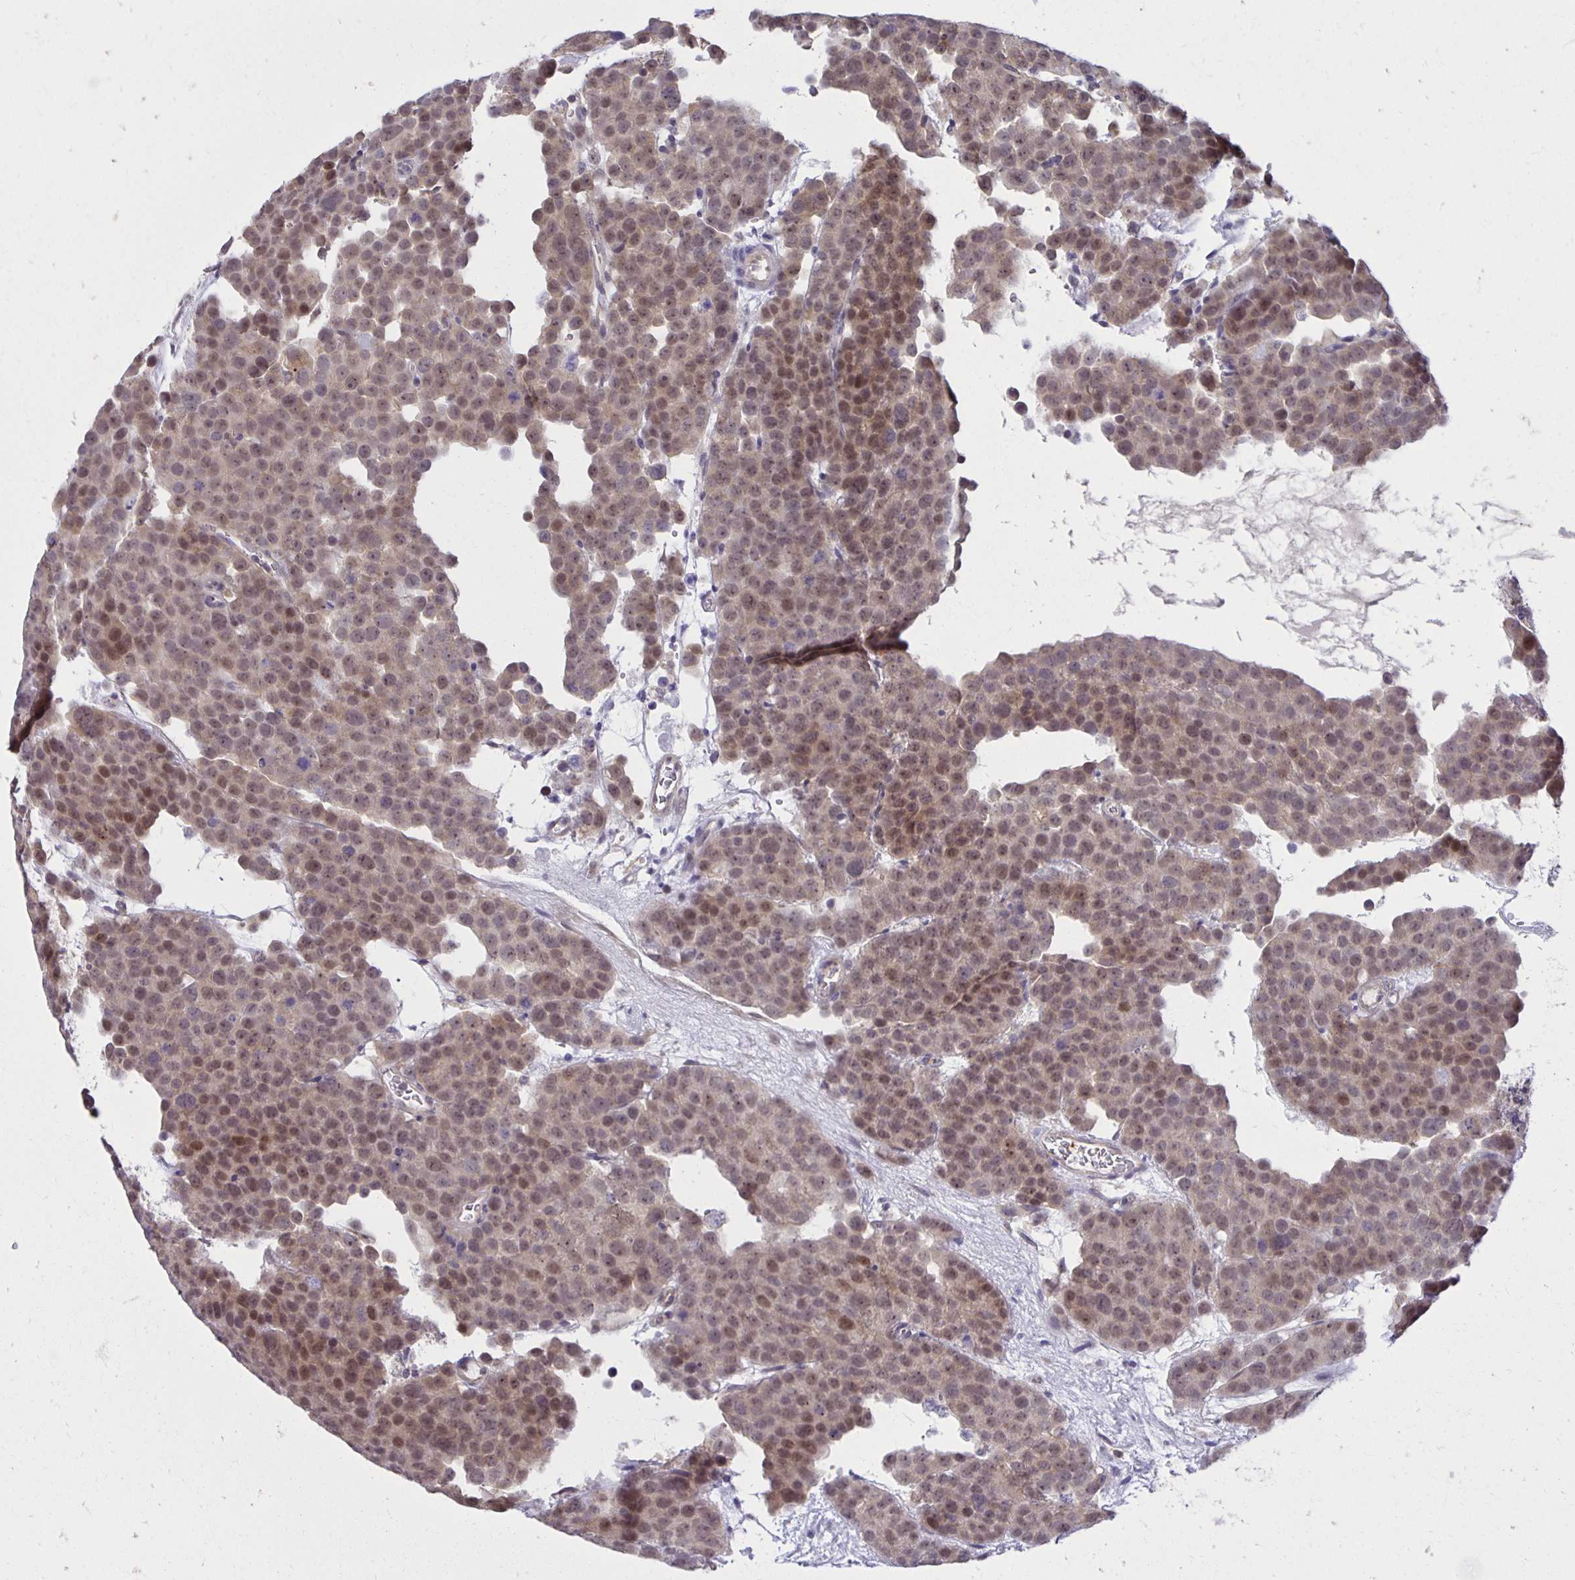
{"staining": {"intensity": "moderate", "quantity": ">75%", "location": "nuclear"}, "tissue": "testis cancer", "cell_type": "Tumor cells", "image_type": "cancer", "snomed": [{"axis": "morphology", "description": "Seminoma, NOS"}, {"axis": "topography", "description": "Testis"}], "caption": "Human testis cancer stained with a protein marker shows moderate staining in tumor cells.", "gene": "MIEN1", "patient": {"sex": "male", "age": 71}}